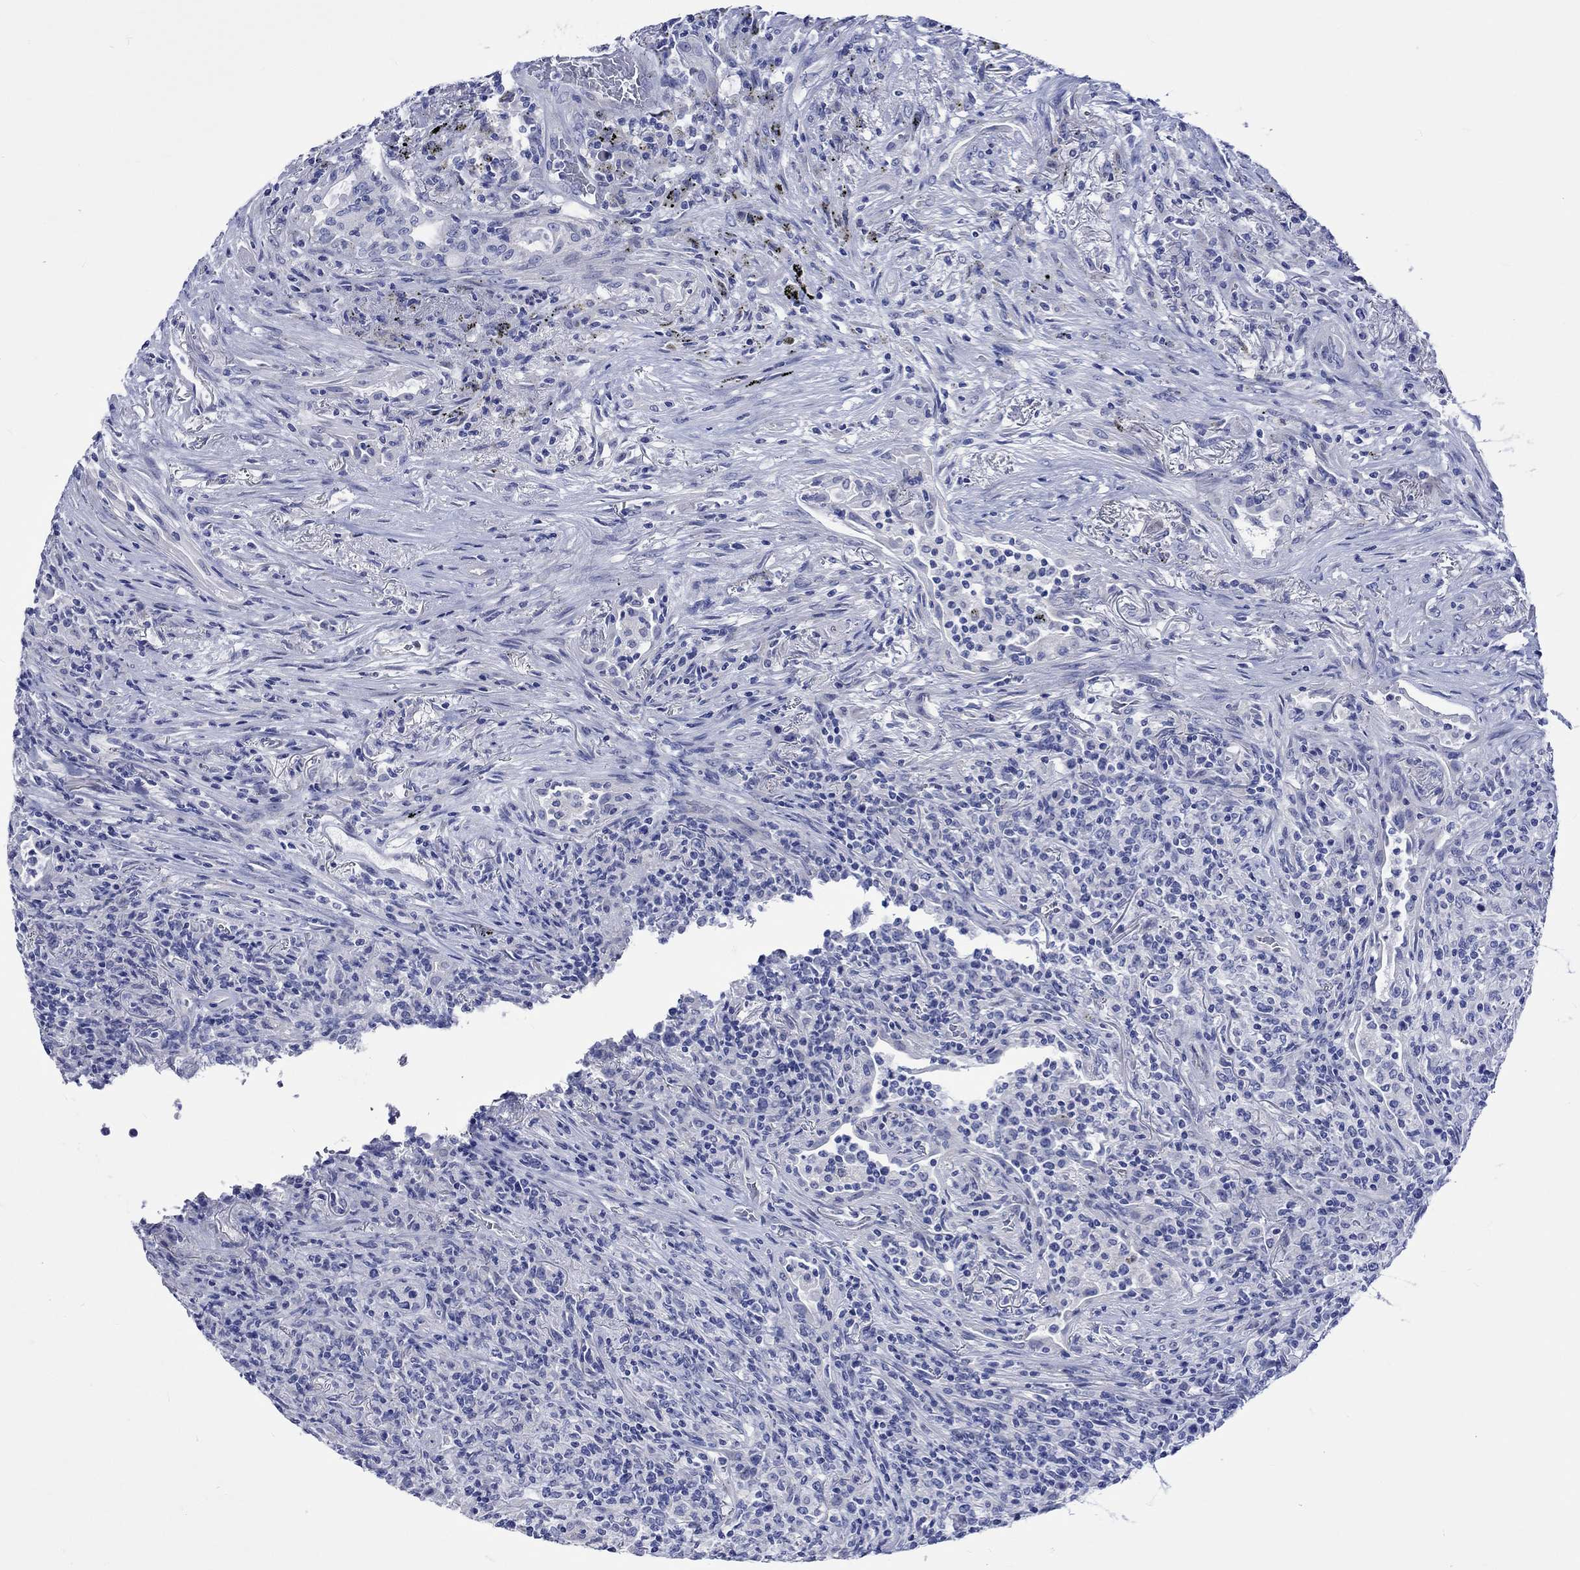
{"staining": {"intensity": "negative", "quantity": "none", "location": "none"}, "tissue": "lymphoma", "cell_type": "Tumor cells", "image_type": "cancer", "snomed": [{"axis": "morphology", "description": "Malignant lymphoma, non-Hodgkin's type, High grade"}, {"axis": "topography", "description": "Lung"}], "caption": "Immunohistochemistry of human malignant lymphoma, non-Hodgkin's type (high-grade) demonstrates no staining in tumor cells.", "gene": "HARBI1", "patient": {"sex": "male", "age": 79}}